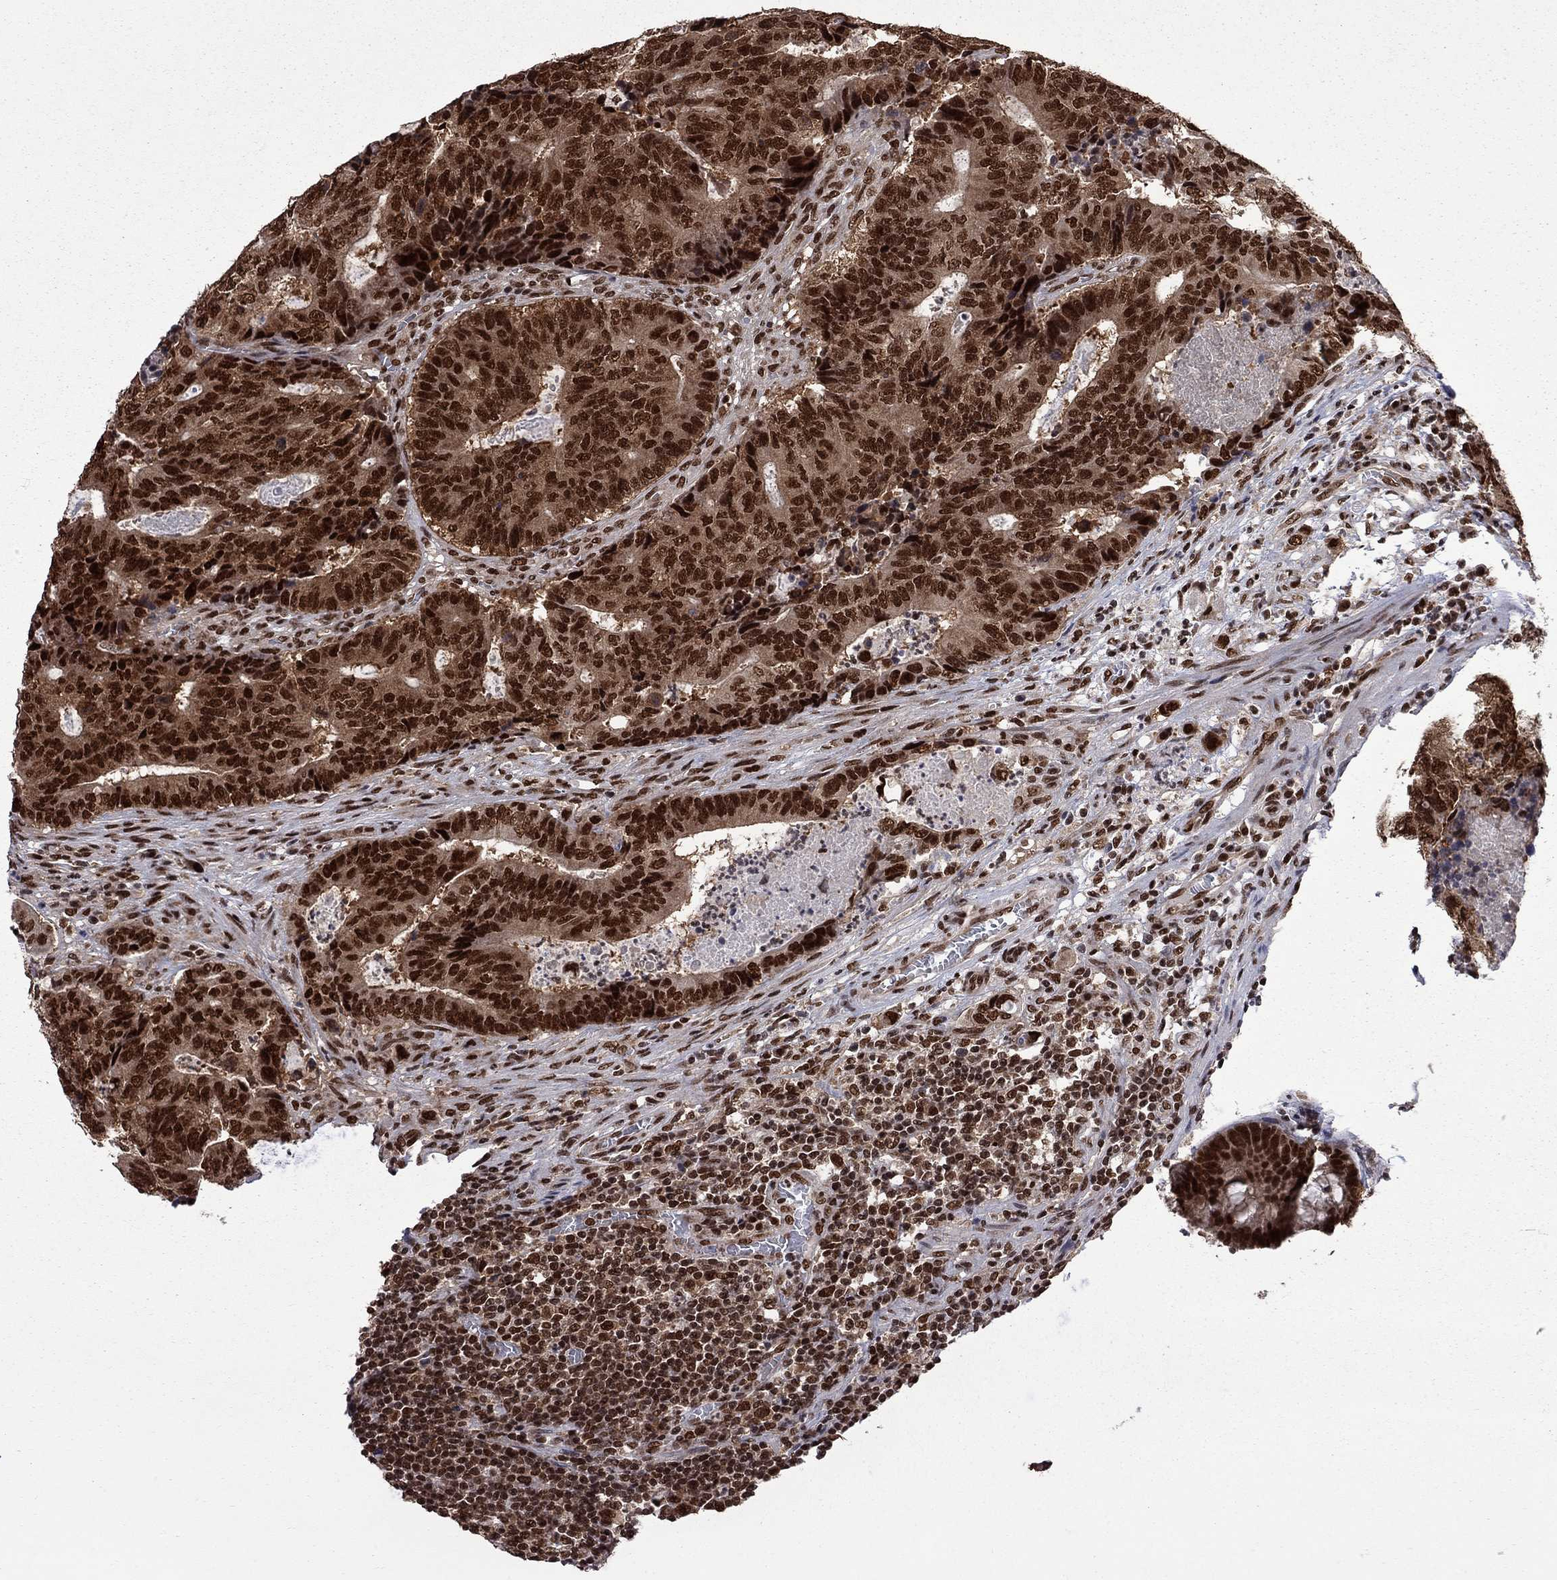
{"staining": {"intensity": "strong", "quantity": ">75%", "location": "nuclear"}, "tissue": "colorectal cancer", "cell_type": "Tumor cells", "image_type": "cancer", "snomed": [{"axis": "morphology", "description": "Adenocarcinoma, NOS"}, {"axis": "topography", "description": "Colon"}], "caption": "Colorectal cancer (adenocarcinoma) was stained to show a protein in brown. There is high levels of strong nuclear staining in approximately >75% of tumor cells.", "gene": "MED25", "patient": {"sex": "female", "age": 48}}